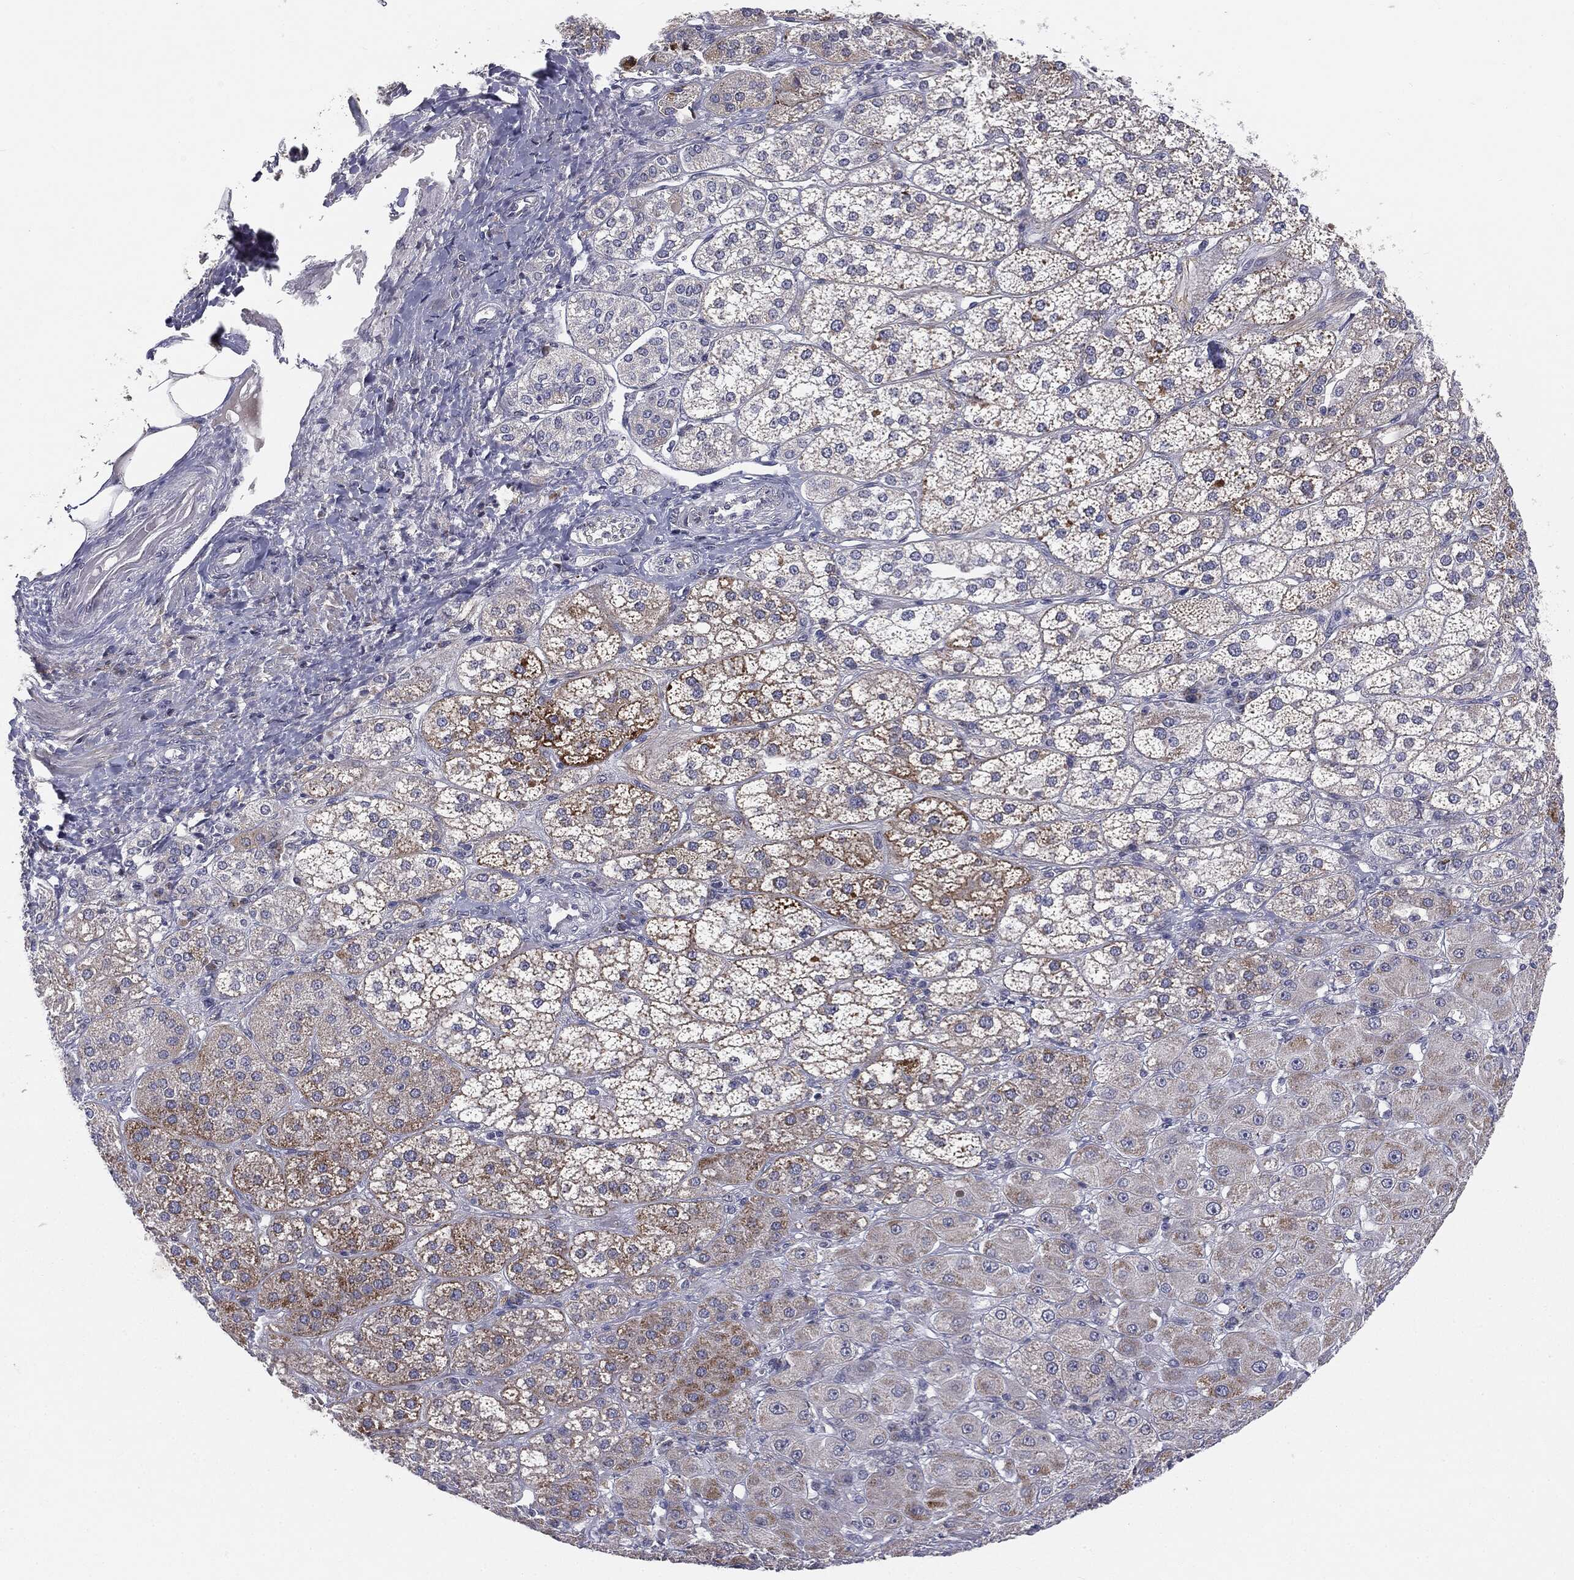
{"staining": {"intensity": "weak", "quantity": "<25%", "location": "cytoplasmic/membranous"}, "tissue": "adrenal gland", "cell_type": "Glandular cells", "image_type": "normal", "snomed": [{"axis": "morphology", "description": "Normal tissue, NOS"}, {"axis": "topography", "description": "Adrenal gland"}], "caption": "IHC of normal human adrenal gland shows no staining in glandular cells. (Brightfield microscopy of DAB (3,3'-diaminobenzidine) immunohistochemistry (IHC) at high magnification).", "gene": "KRT5", "patient": {"sex": "male", "age": 70}}